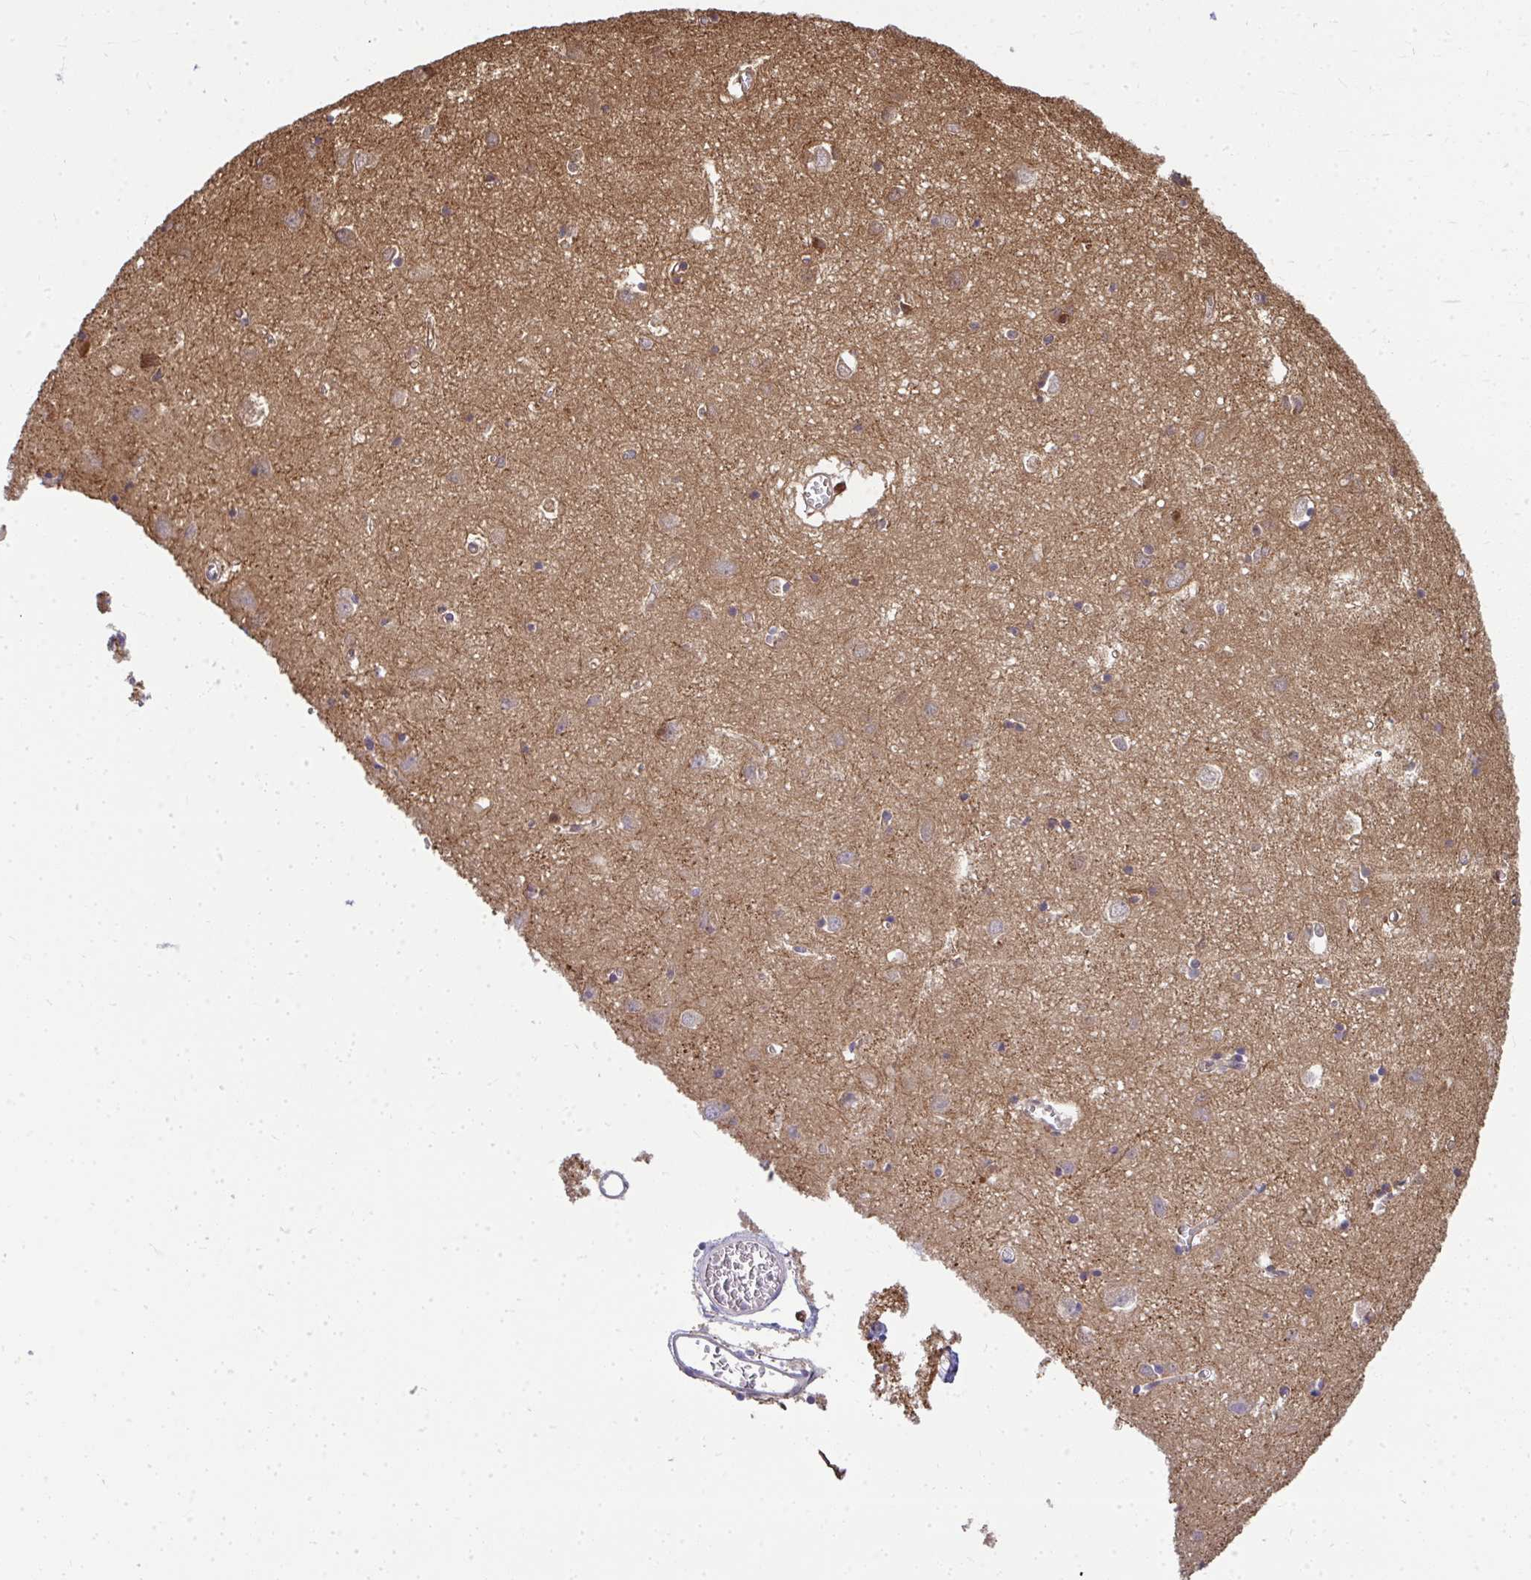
{"staining": {"intensity": "weak", "quantity": ">75%", "location": "cytoplasmic/membranous"}, "tissue": "cerebral cortex", "cell_type": "Endothelial cells", "image_type": "normal", "snomed": [{"axis": "morphology", "description": "Normal tissue, NOS"}, {"axis": "topography", "description": "Cerebral cortex"}], "caption": "About >75% of endothelial cells in normal cerebral cortex reveal weak cytoplasmic/membranous protein expression as visualized by brown immunohistochemical staining.", "gene": "HDHD2", "patient": {"sex": "male", "age": 70}}